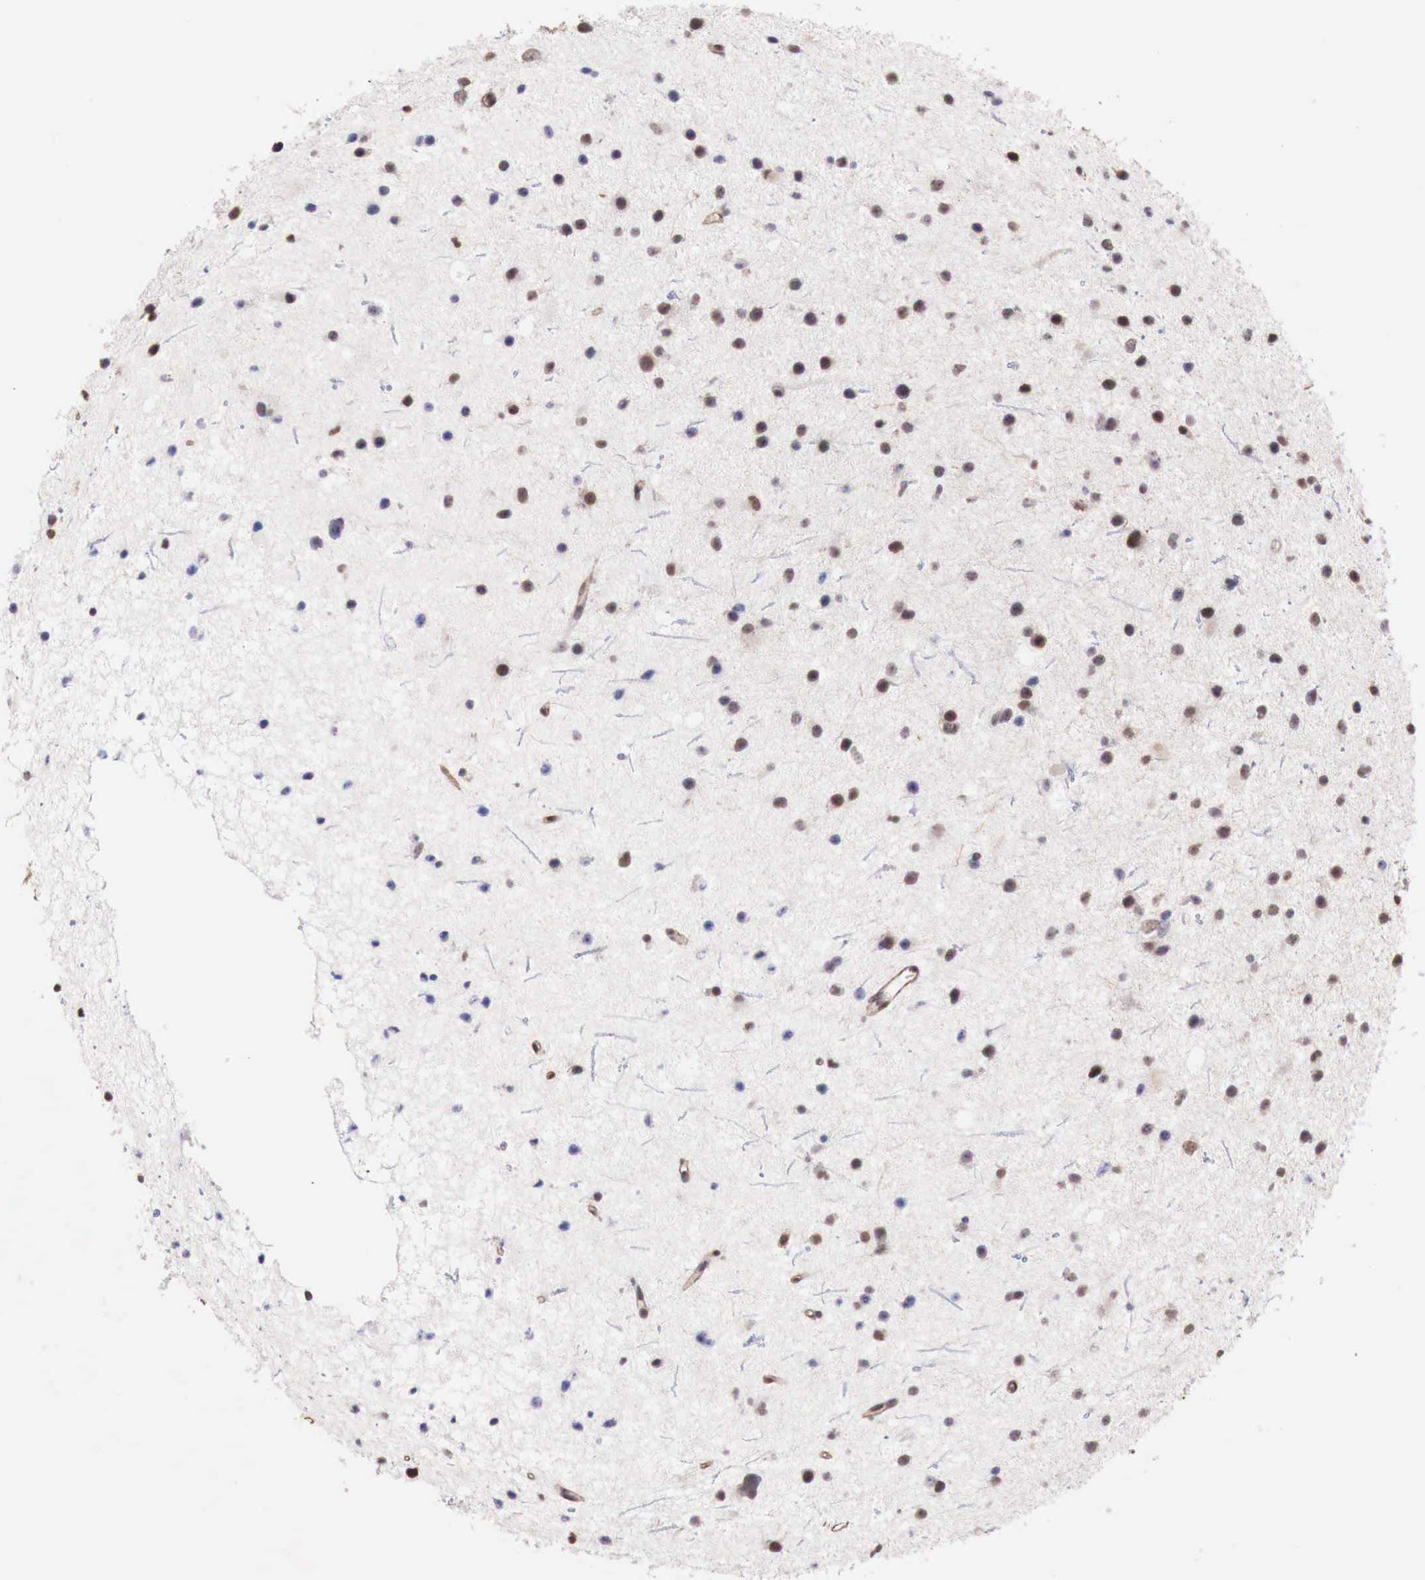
{"staining": {"intensity": "weak", "quantity": "25%-75%", "location": "cytoplasmic/membranous,nuclear"}, "tissue": "glioma", "cell_type": "Tumor cells", "image_type": "cancer", "snomed": [{"axis": "morphology", "description": "Glioma, malignant, Low grade"}, {"axis": "topography", "description": "Brain"}], "caption": "IHC of malignant low-grade glioma reveals low levels of weak cytoplasmic/membranous and nuclear staining in approximately 25%-75% of tumor cells. Nuclei are stained in blue.", "gene": "FOXP2", "patient": {"sex": "female", "age": 46}}